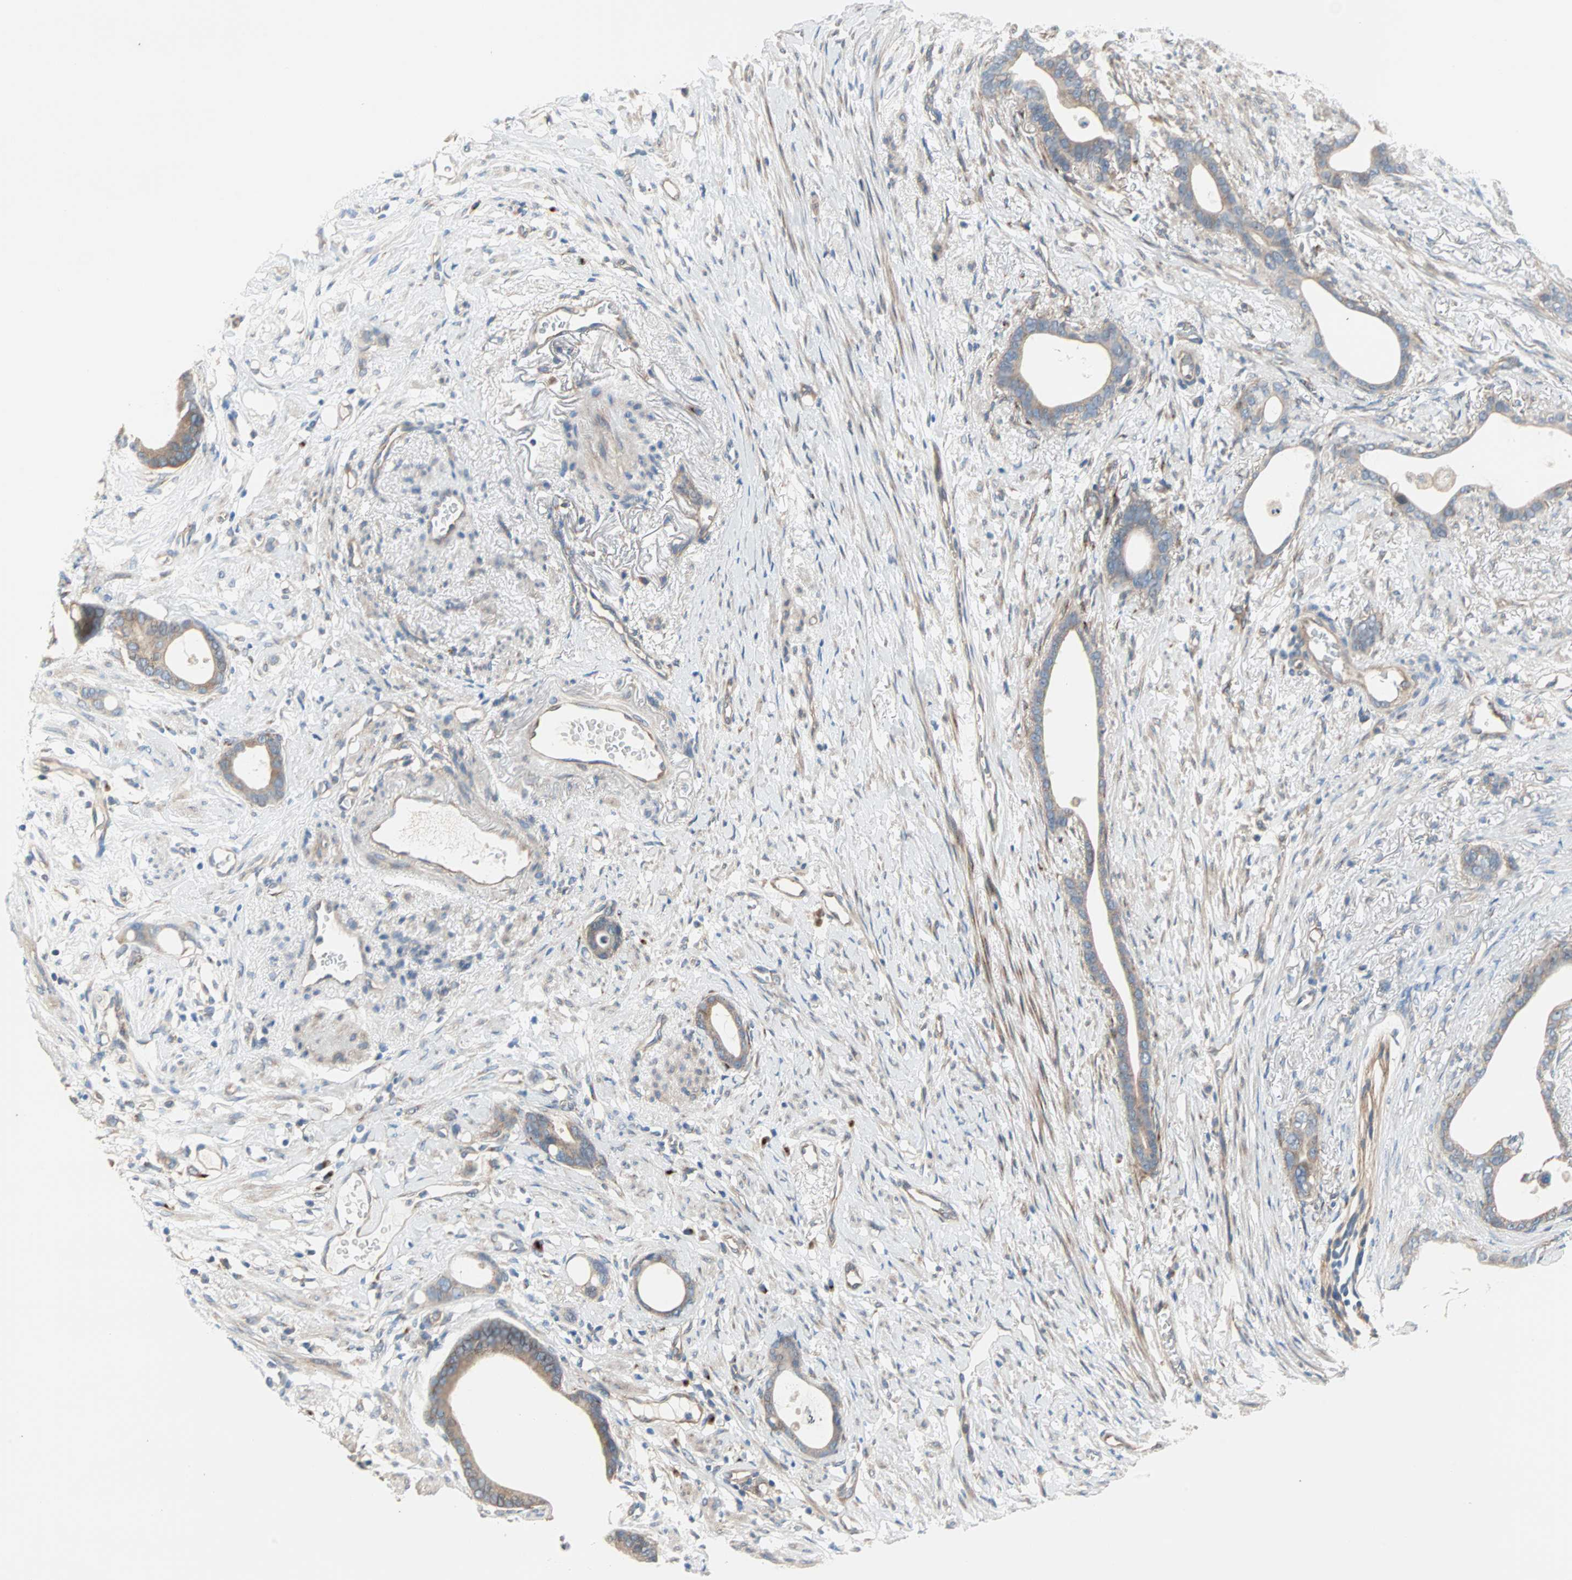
{"staining": {"intensity": "weak", "quantity": "25%-75%", "location": "cytoplasmic/membranous"}, "tissue": "stomach cancer", "cell_type": "Tumor cells", "image_type": "cancer", "snomed": [{"axis": "morphology", "description": "Adenocarcinoma, NOS"}, {"axis": "topography", "description": "Stomach"}], "caption": "A brown stain labels weak cytoplasmic/membranous expression of a protein in stomach cancer (adenocarcinoma) tumor cells. Nuclei are stained in blue.", "gene": "PDE8A", "patient": {"sex": "female", "age": 75}}